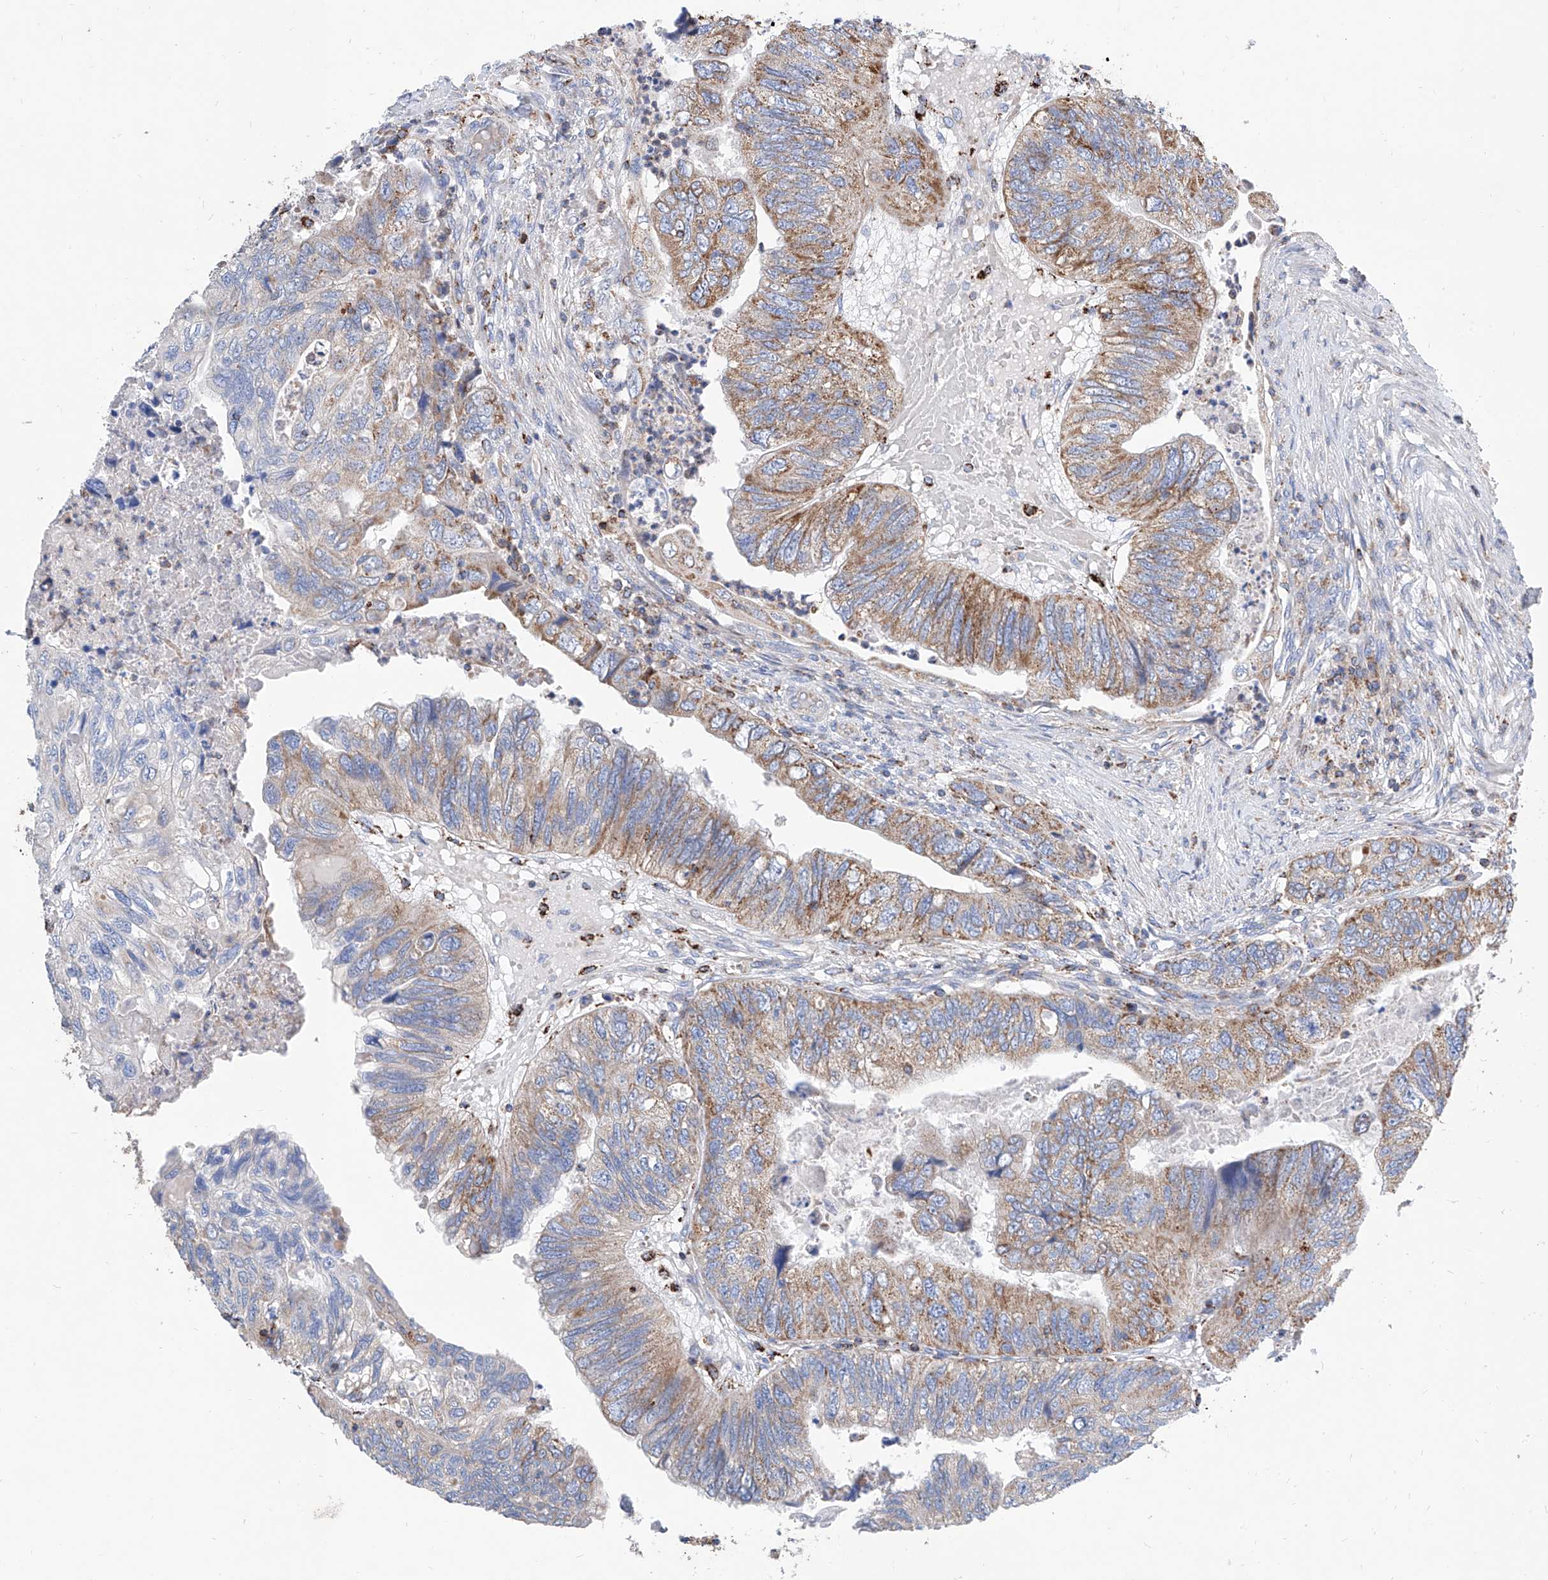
{"staining": {"intensity": "moderate", "quantity": ">75%", "location": "cytoplasmic/membranous"}, "tissue": "colorectal cancer", "cell_type": "Tumor cells", "image_type": "cancer", "snomed": [{"axis": "morphology", "description": "Adenocarcinoma, NOS"}, {"axis": "topography", "description": "Rectum"}], "caption": "About >75% of tumor cells in adenocarcinoma (colorectal) demonstrate moderate cytoplasmic/membranous protein positivity as visualized by brown immunohistochemical staining.", "gene": "CPNE5", "patient": {"sex": "male", "age": 63}}